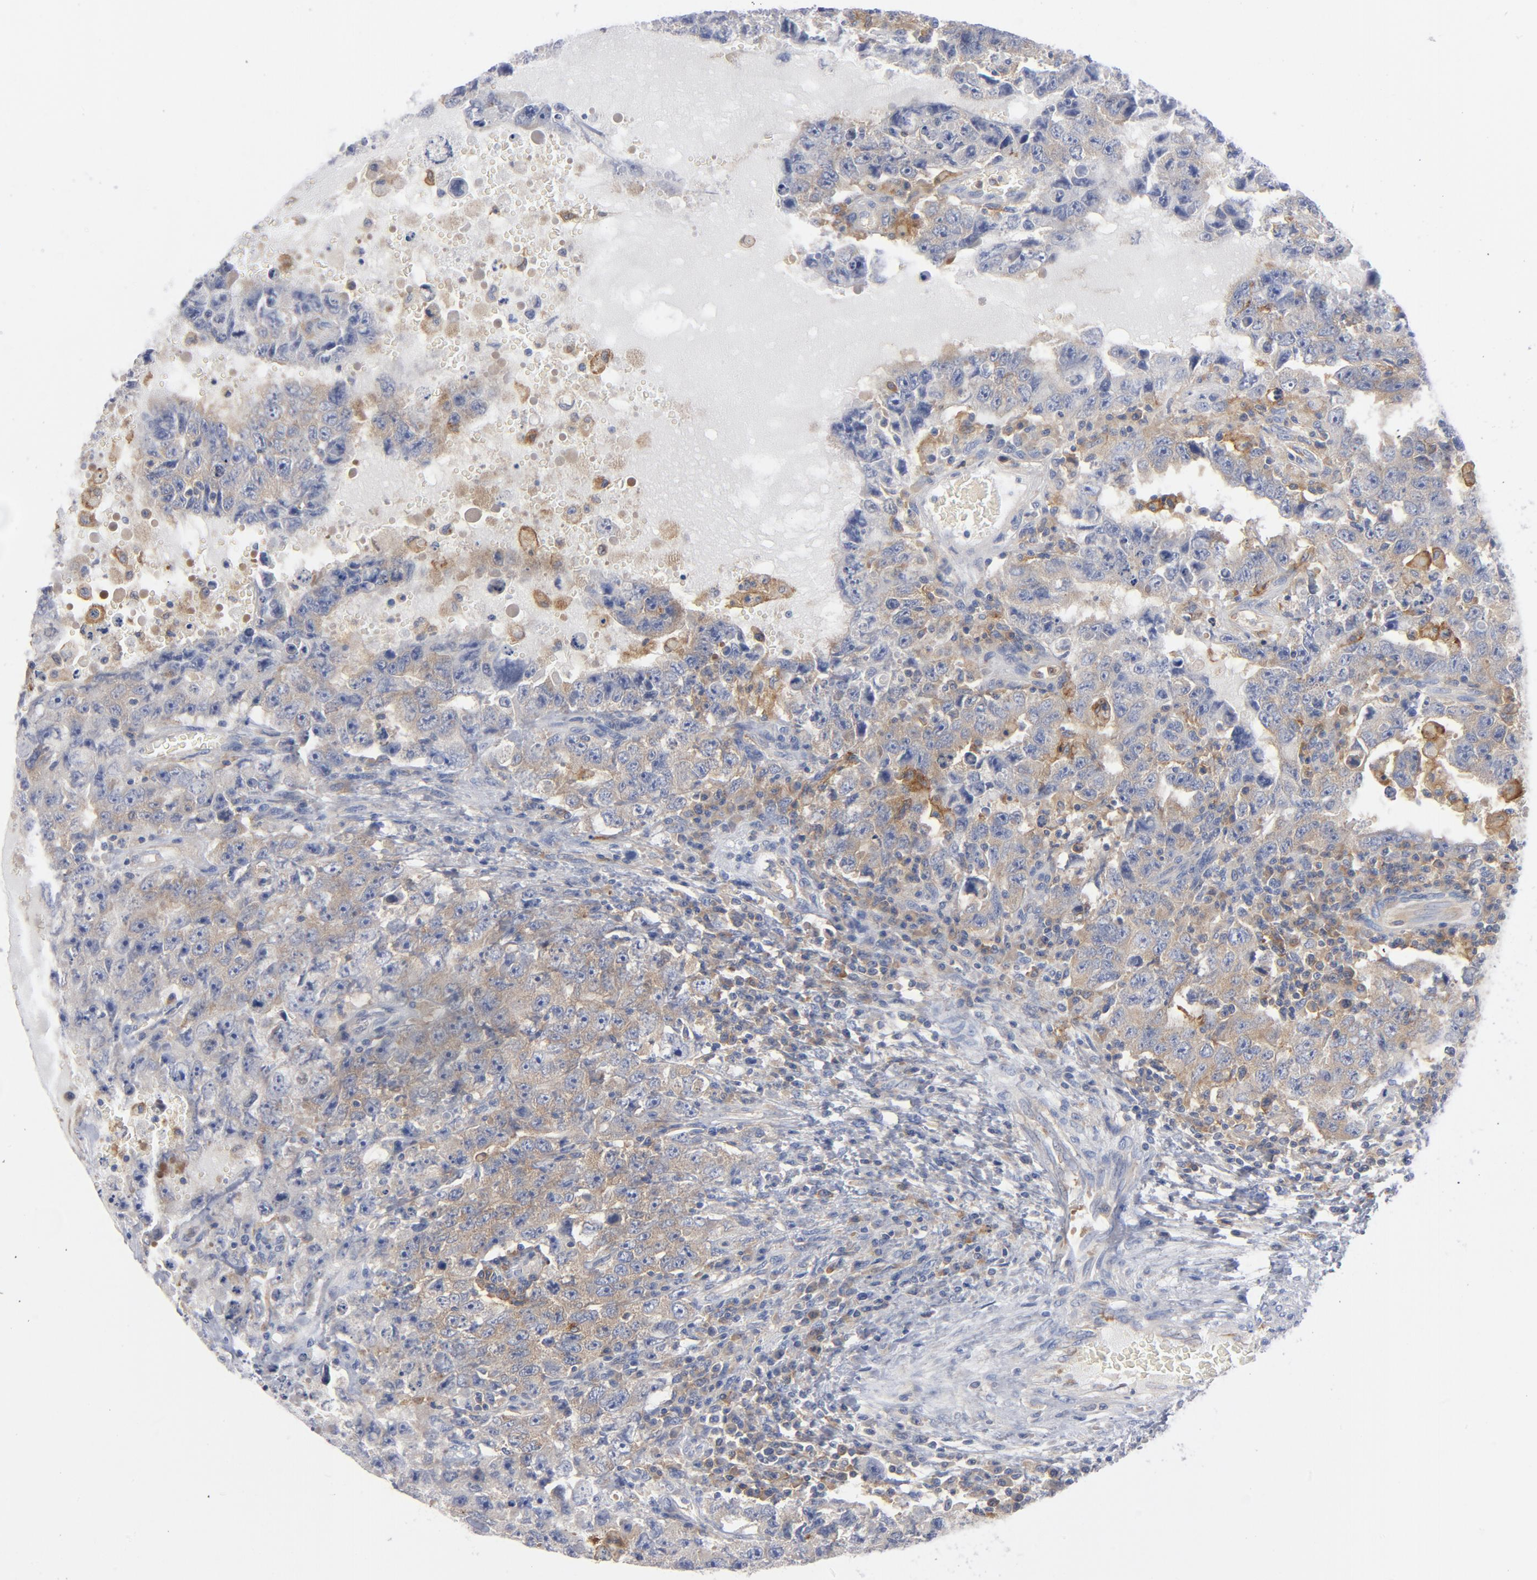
{"staining": {"intensity": "weak", "quantity": "25%-75%", "location": "cytoplasmic/membranous"}, "tissue": "testis cancer", "cell_type": "Tumor cells", "image_type": "cancer", "snomed": [{"axis": "morphology", "description": "Carcinoma, Embryonal, NOS"}, {"axis": "topography", "description": "Testis"}], "caption": "Immunohistochemical staining of embryonal carcinoma (testis) reveals low levels of weak cytoplasmic/membranous protein staining in about 25%-75% of tumor cells.", "gene": "CD86", "patient": {"sex": "male", "age": 26}}